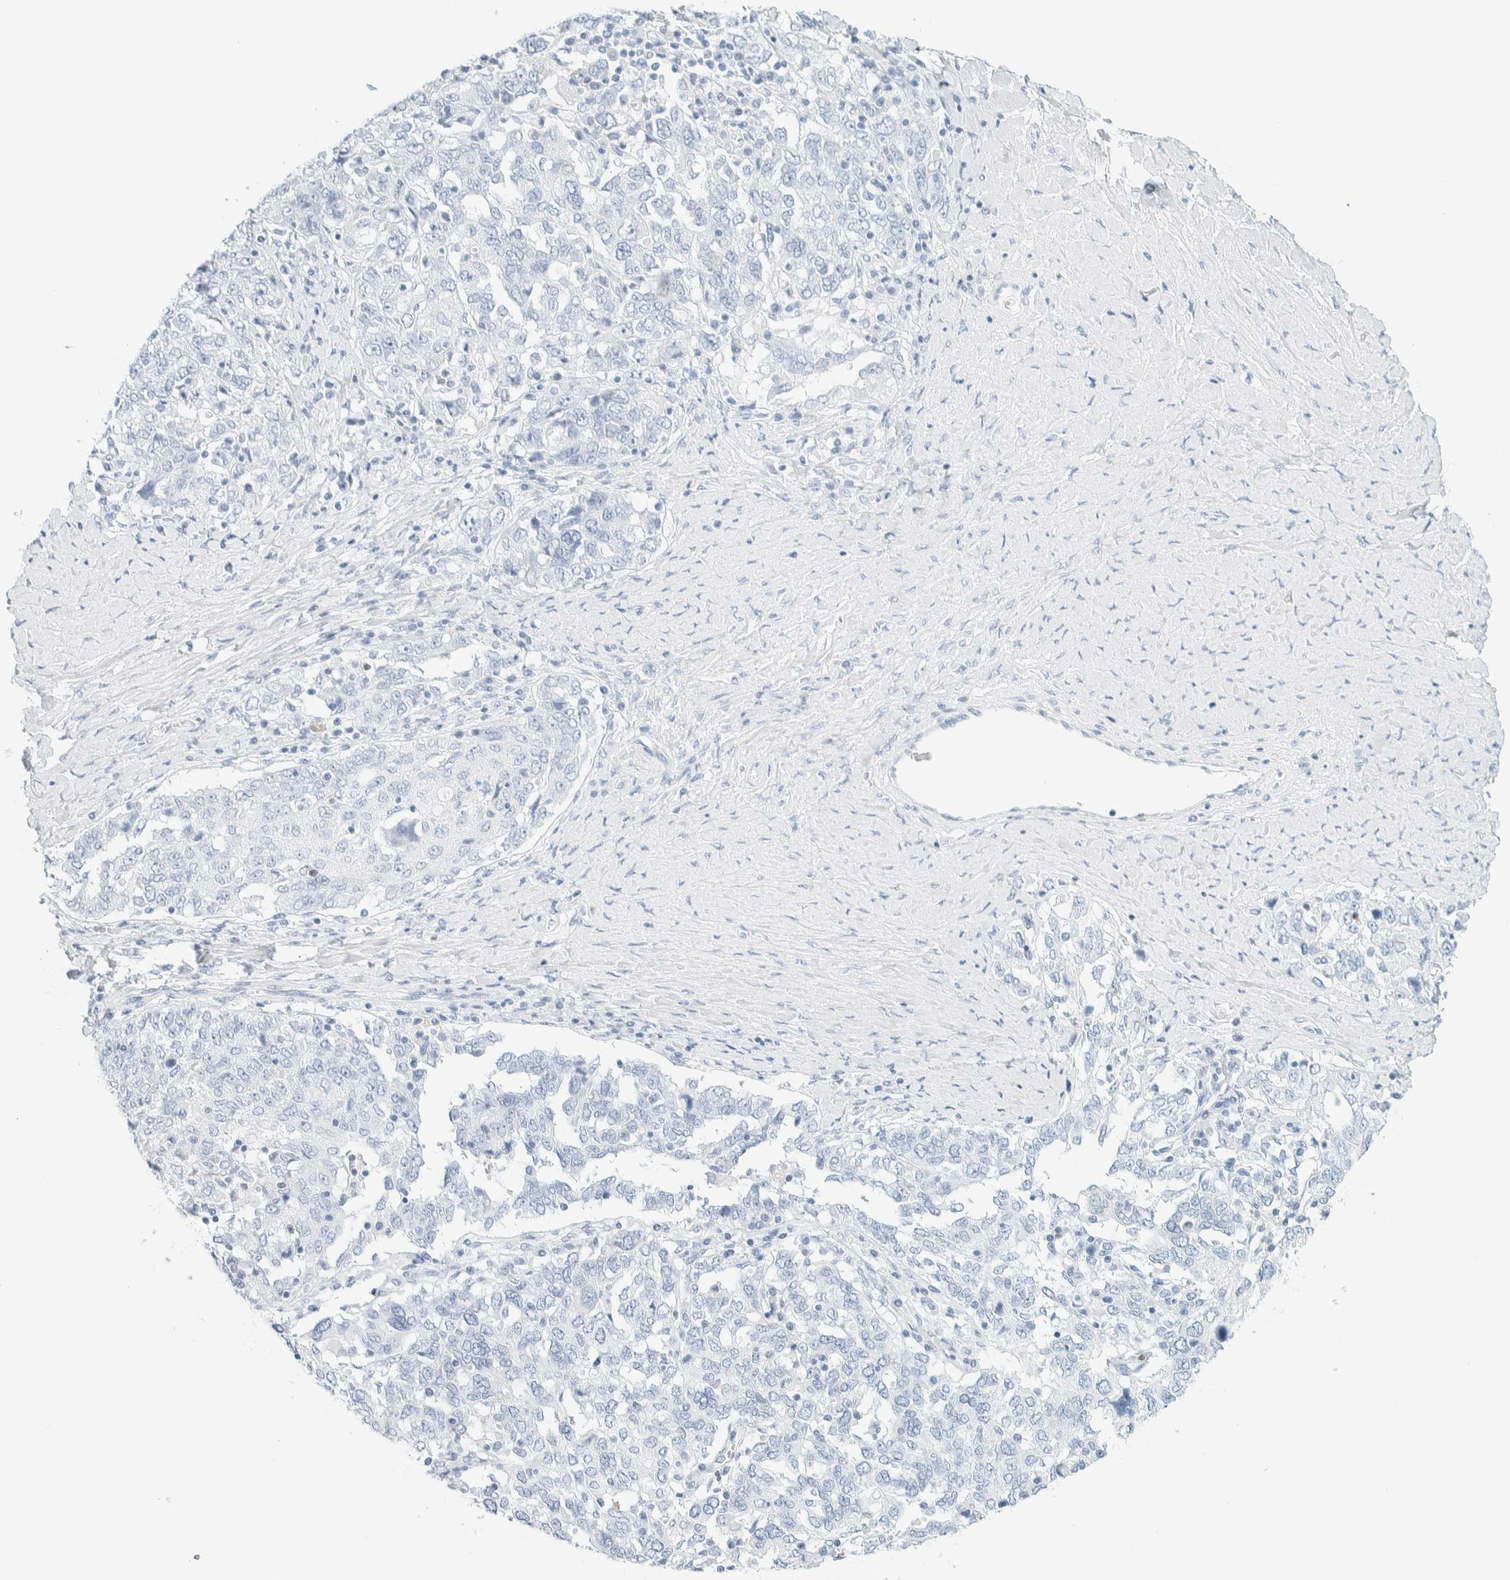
{"staining": {"intensity": "negative", "quantity": "none", "location": "none"}, "tissue": "ovarian cancer", "cell_type": "Tumor cells", "image_type": "cancer", "snomed": [{"axis": "morphology", "description": "Carcinoma, endometroid"}, {"axis": "topography", "description": "Ovary"}], "caption": "Histopathology image shows no significant protein positivity in tumor cells of ovarian endometroid carcinoma.", "gene": "ATCAY", "patient": {"sex": "female", "age": 62}}